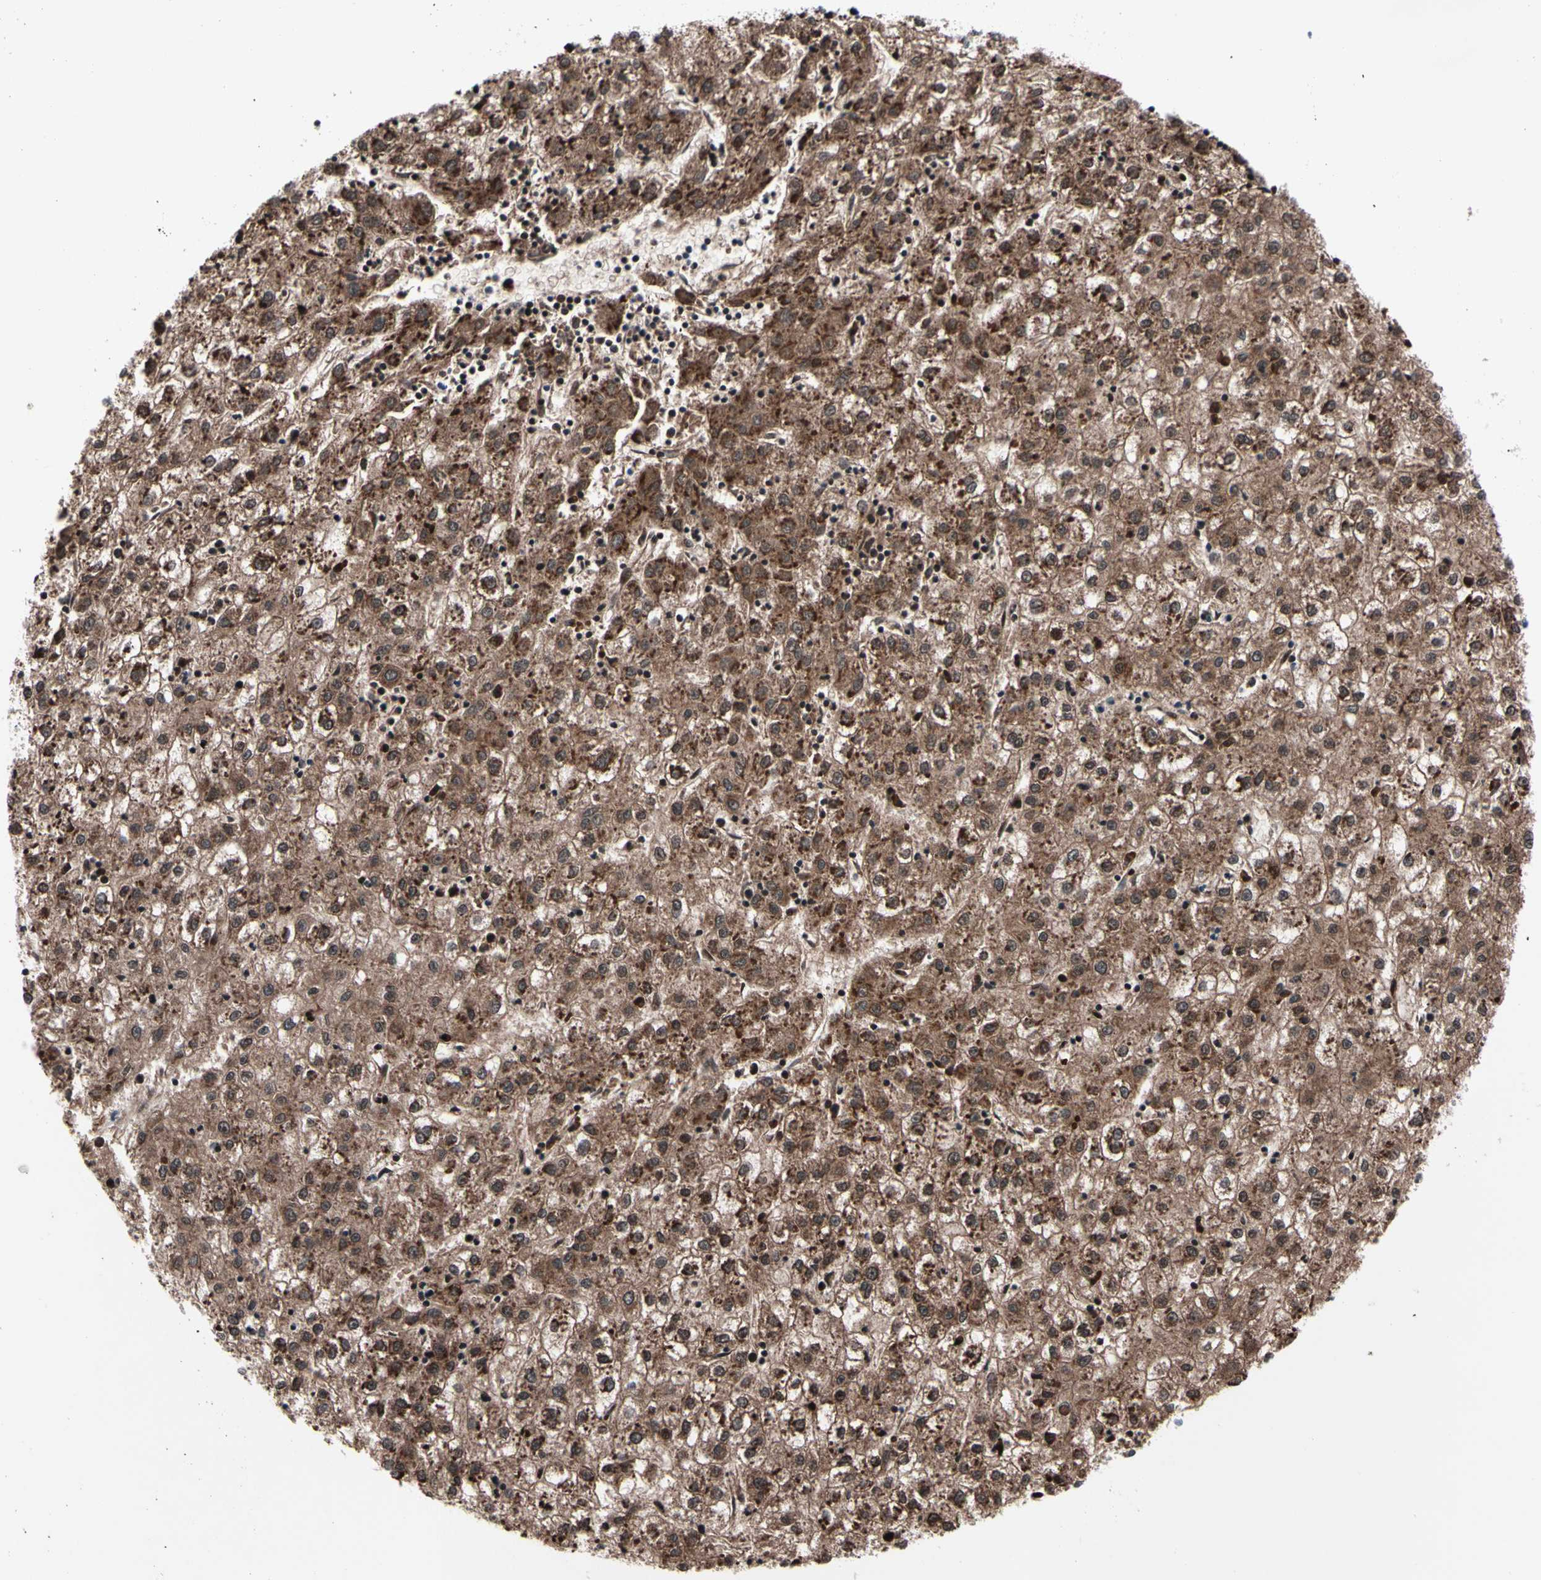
{"staining": {"intensity": "moderate", "quantity": ">75%", "location": "cytoplasmic/membranous"}, "tissue": "liver cancer", "cell_type": "Tumor cells", "image_type": "cancer", "snomed": [{"axis": "morphology", "description": "Carcinoma, Hepatocellular, NOS"}, {"axis": "topography", "description": "Liver"}], "caption": "This histopathology image shows immunohistochemistry (IHC) staining of liver hepatocellular carcinoma, with medium moderate cytoplasmic/membranous expression in about >75% of tumor cells.", "gene": "TXN", "patient": {"sex": "male", "age": 72}}